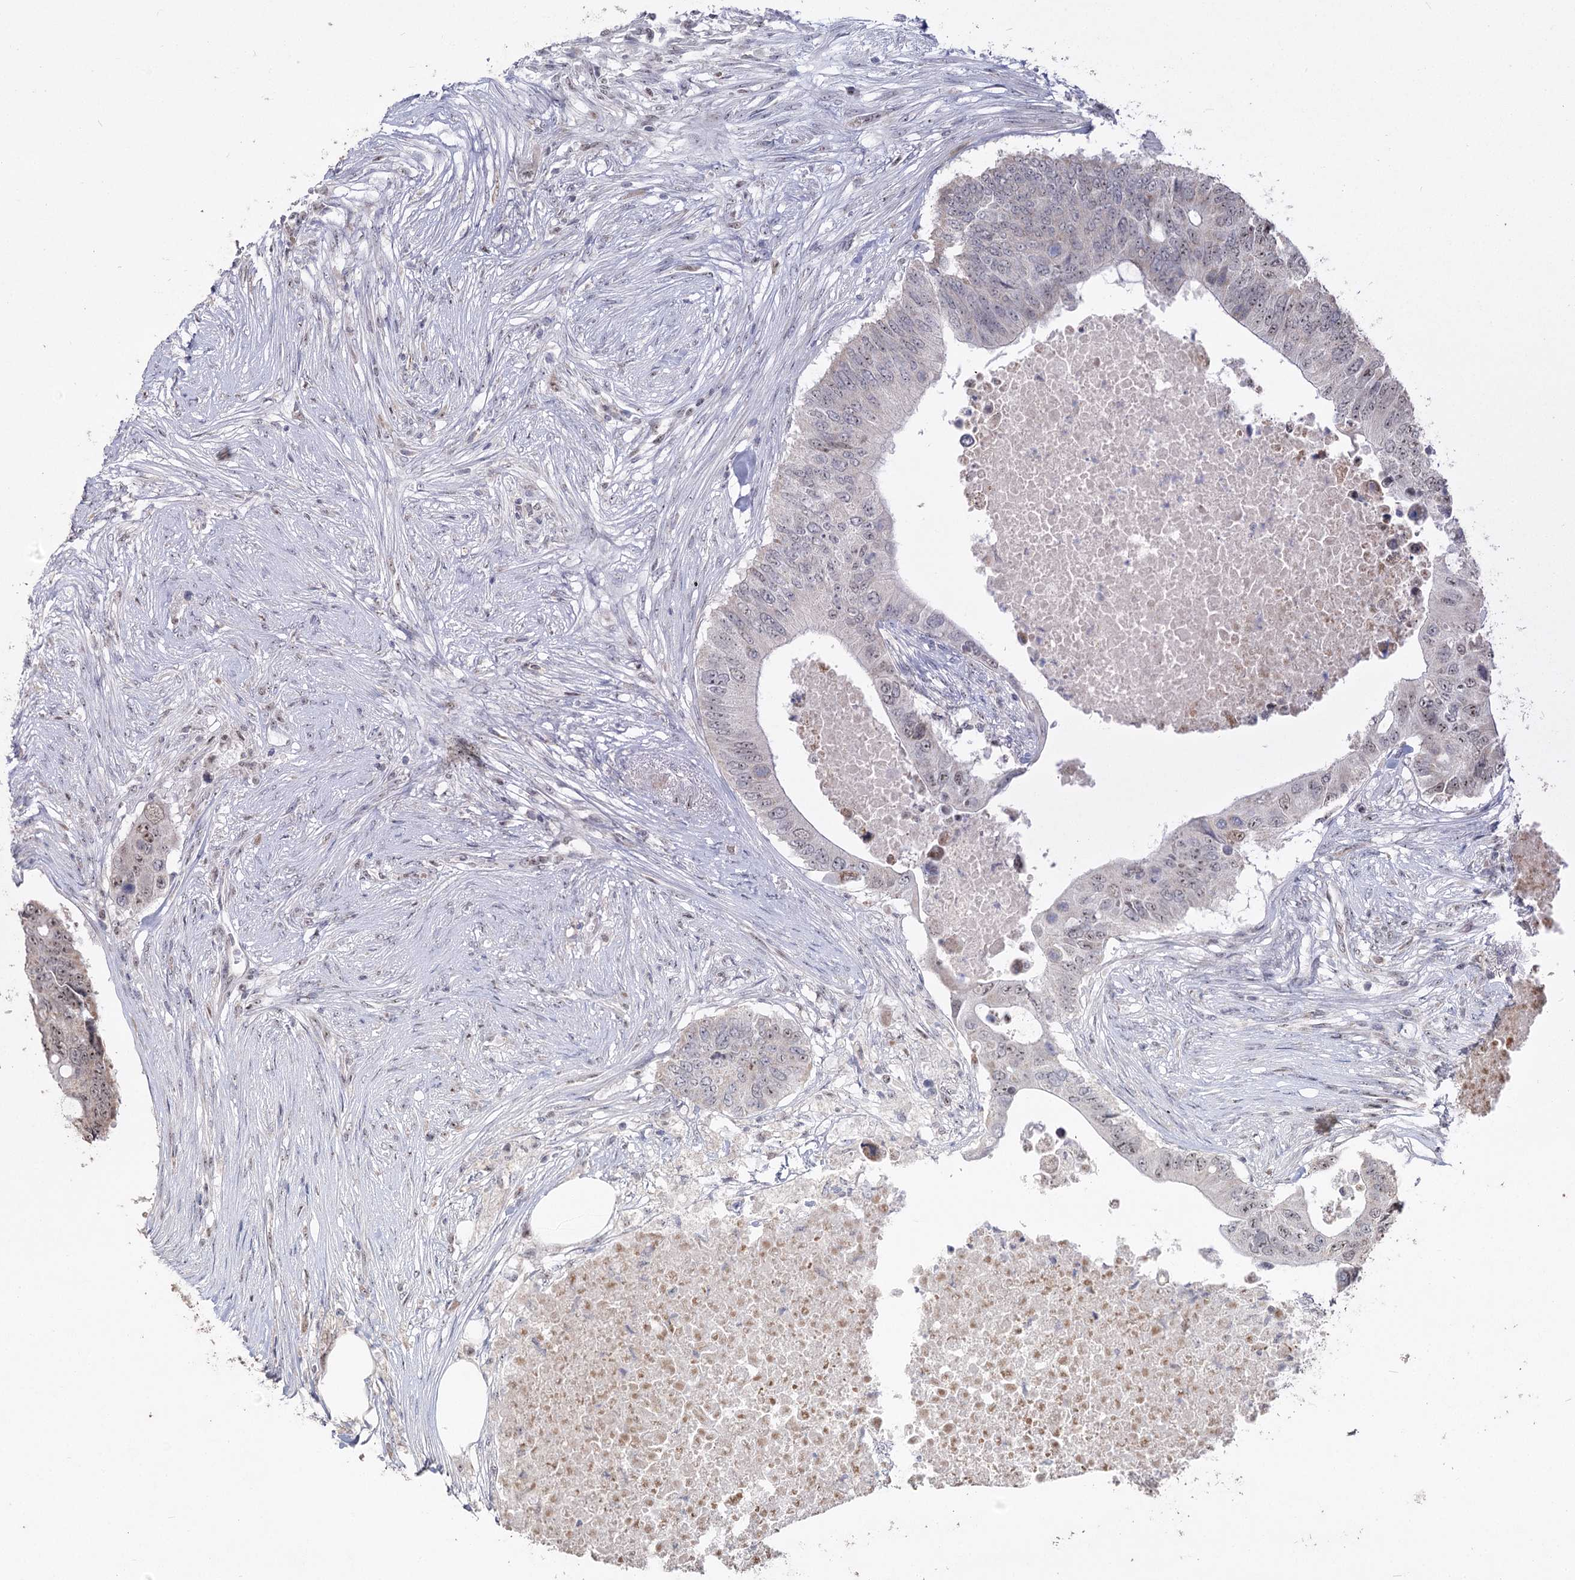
{"staining": {"intensity": "weak", "quantity": "<25%", "location": "nuclear"}, "tissue": "colorectal cancer", "cell_type": "Tumor cells", "image_type": "cancer", "snomed": [{"axis": "morphology", "description": "Adenocarcinoma, NOS"}, {"axis": "topography", "description": "Colon"}], "caption": "The immunohistochemistry (IHC) photomicrograph has no significant positivity in tumor cells of colorectal adenocarcinoma tissue.", "gene": "RUFY4", "patient": {"sex": "male", "age": 71}}